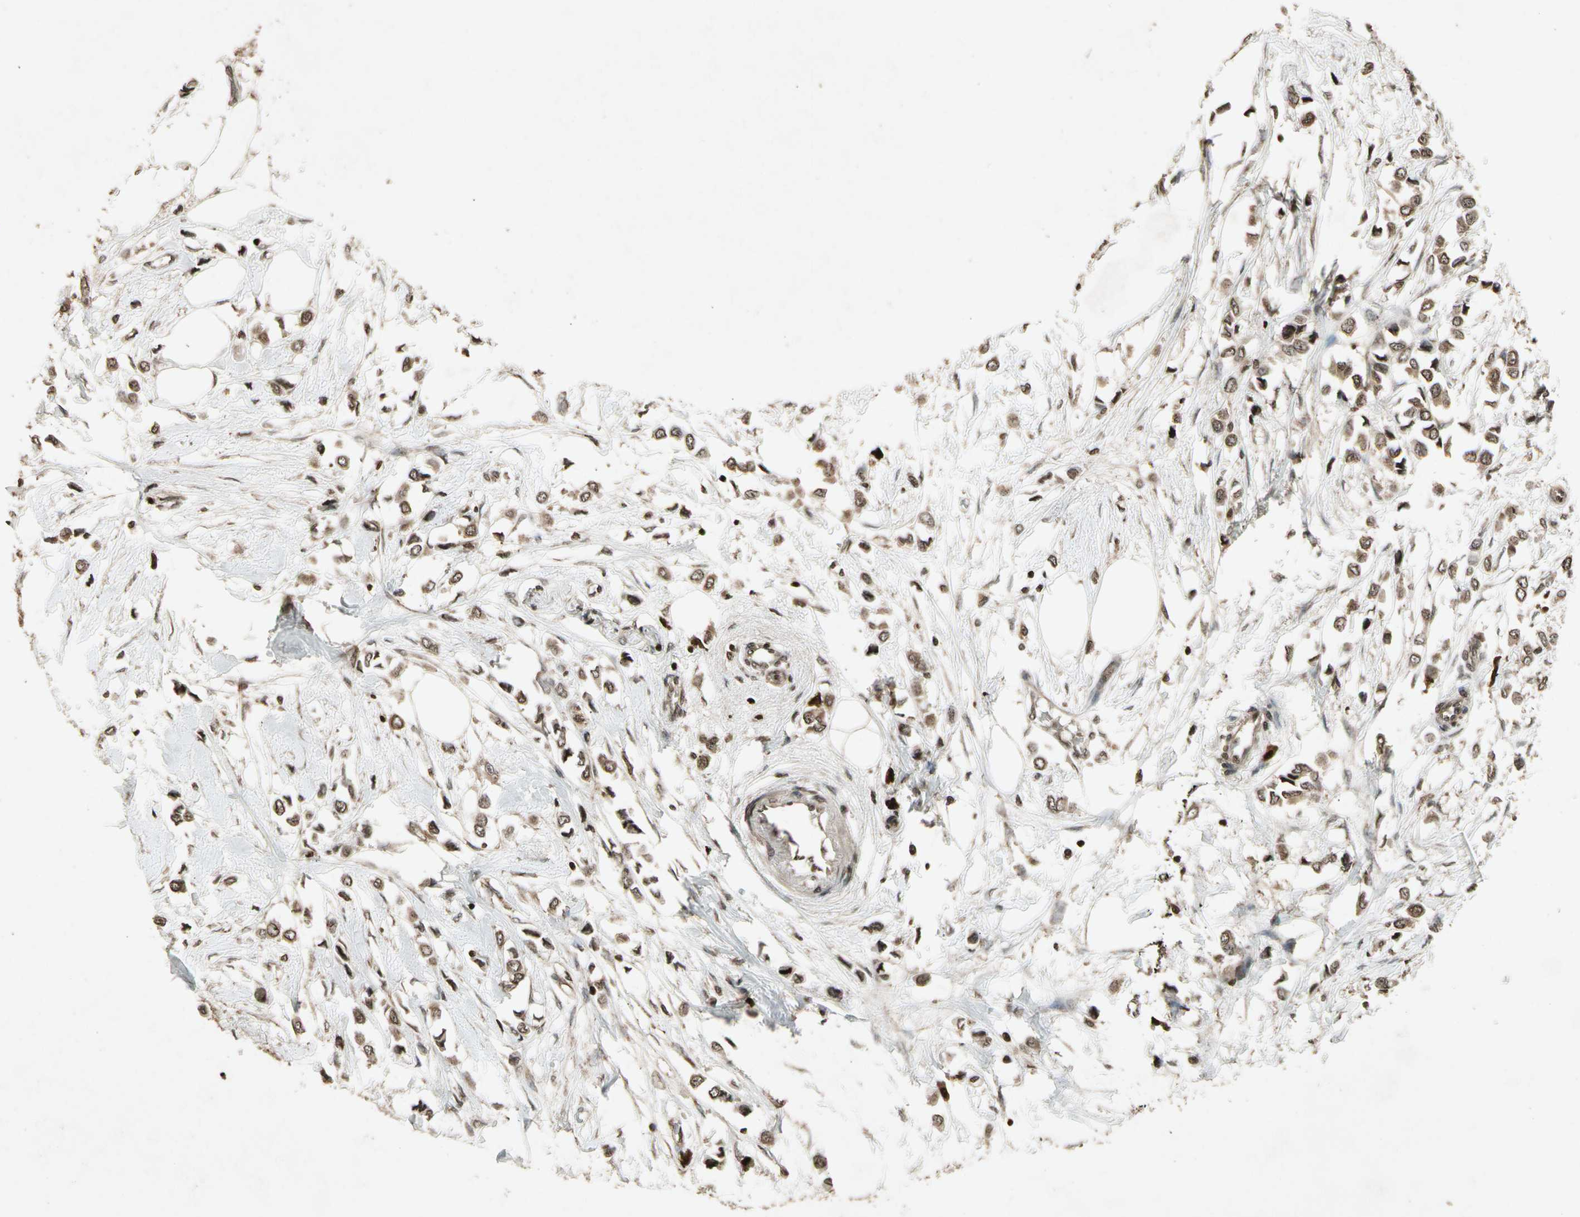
{"staining": {"intensity": "moderate", "quantity": ">75%", "location": "cytoplasmic/membranous"}, "tissue": "breast cancer", "cell_type": "Tumor cells", "image_type": "cancer", "snomed": [{"axis": "morphology", "description": "Lobular carcinoma"}, {"axis": "topography", "description": "Breast"}], "caption": "Immunohistochemistry (DAB) staining of lobular carcinoma (breast) displays moderate cytoplasmic/membranous protein staining in approximately >75% of tumor cells. (DAB (3,3'-diaminobenzidine) IHC with brightfield microscopy, high magnification).", "gene": "GLRX", "patient": {"sex": "female", "age": 51}}